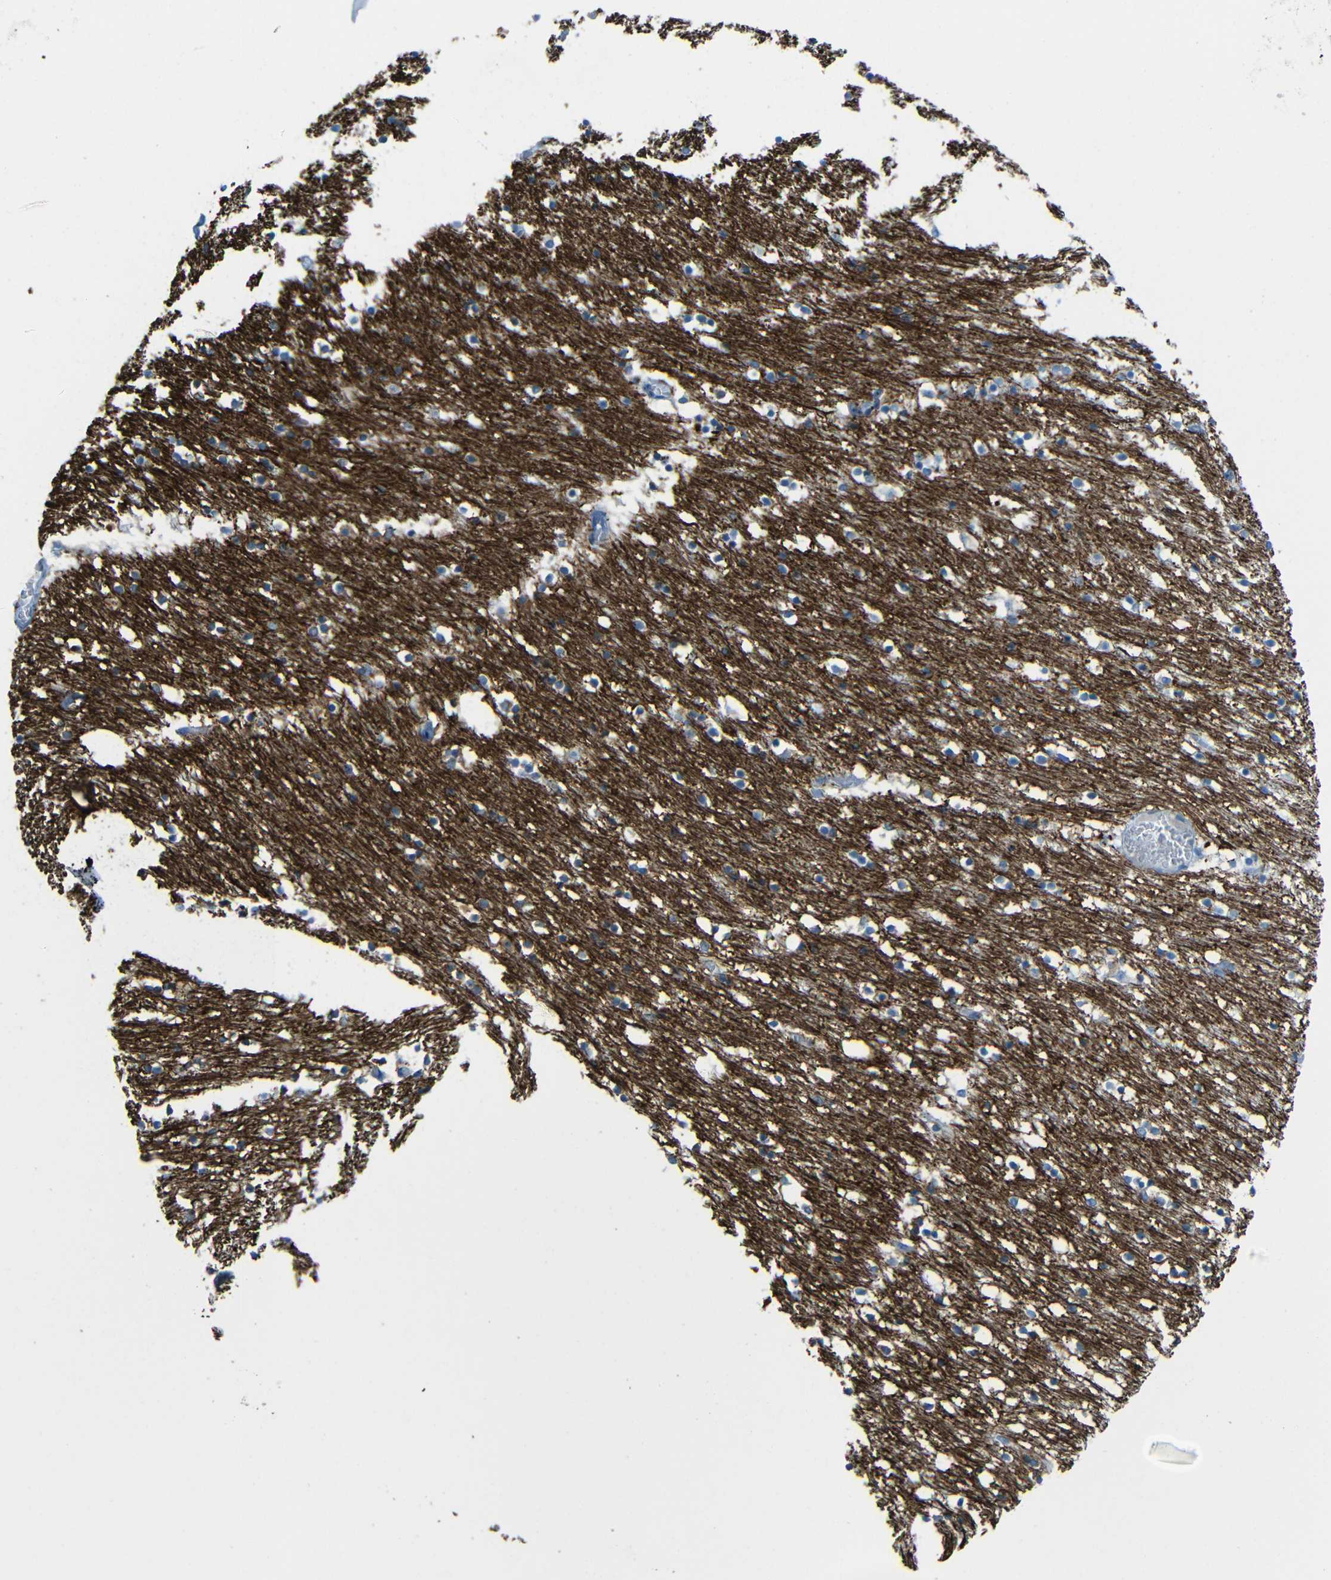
{"staining": {"intensity": "negative", "quantity": "none", "location": "none"}, "tissue": "caudate", "cell_type": "Glial cells", "image_type": "normal", "snomed": [{"axis": "morphology", "description": "Normal tissue, NOS"}, {"axis": "topography", "description": "Lateral ventricle wall"}], "caption": "The IHC histopathology image has no significant positivity in glial cells of caudate.", "gene": "TUBB4B", "patient": {"sex": "male", "age": 45}}